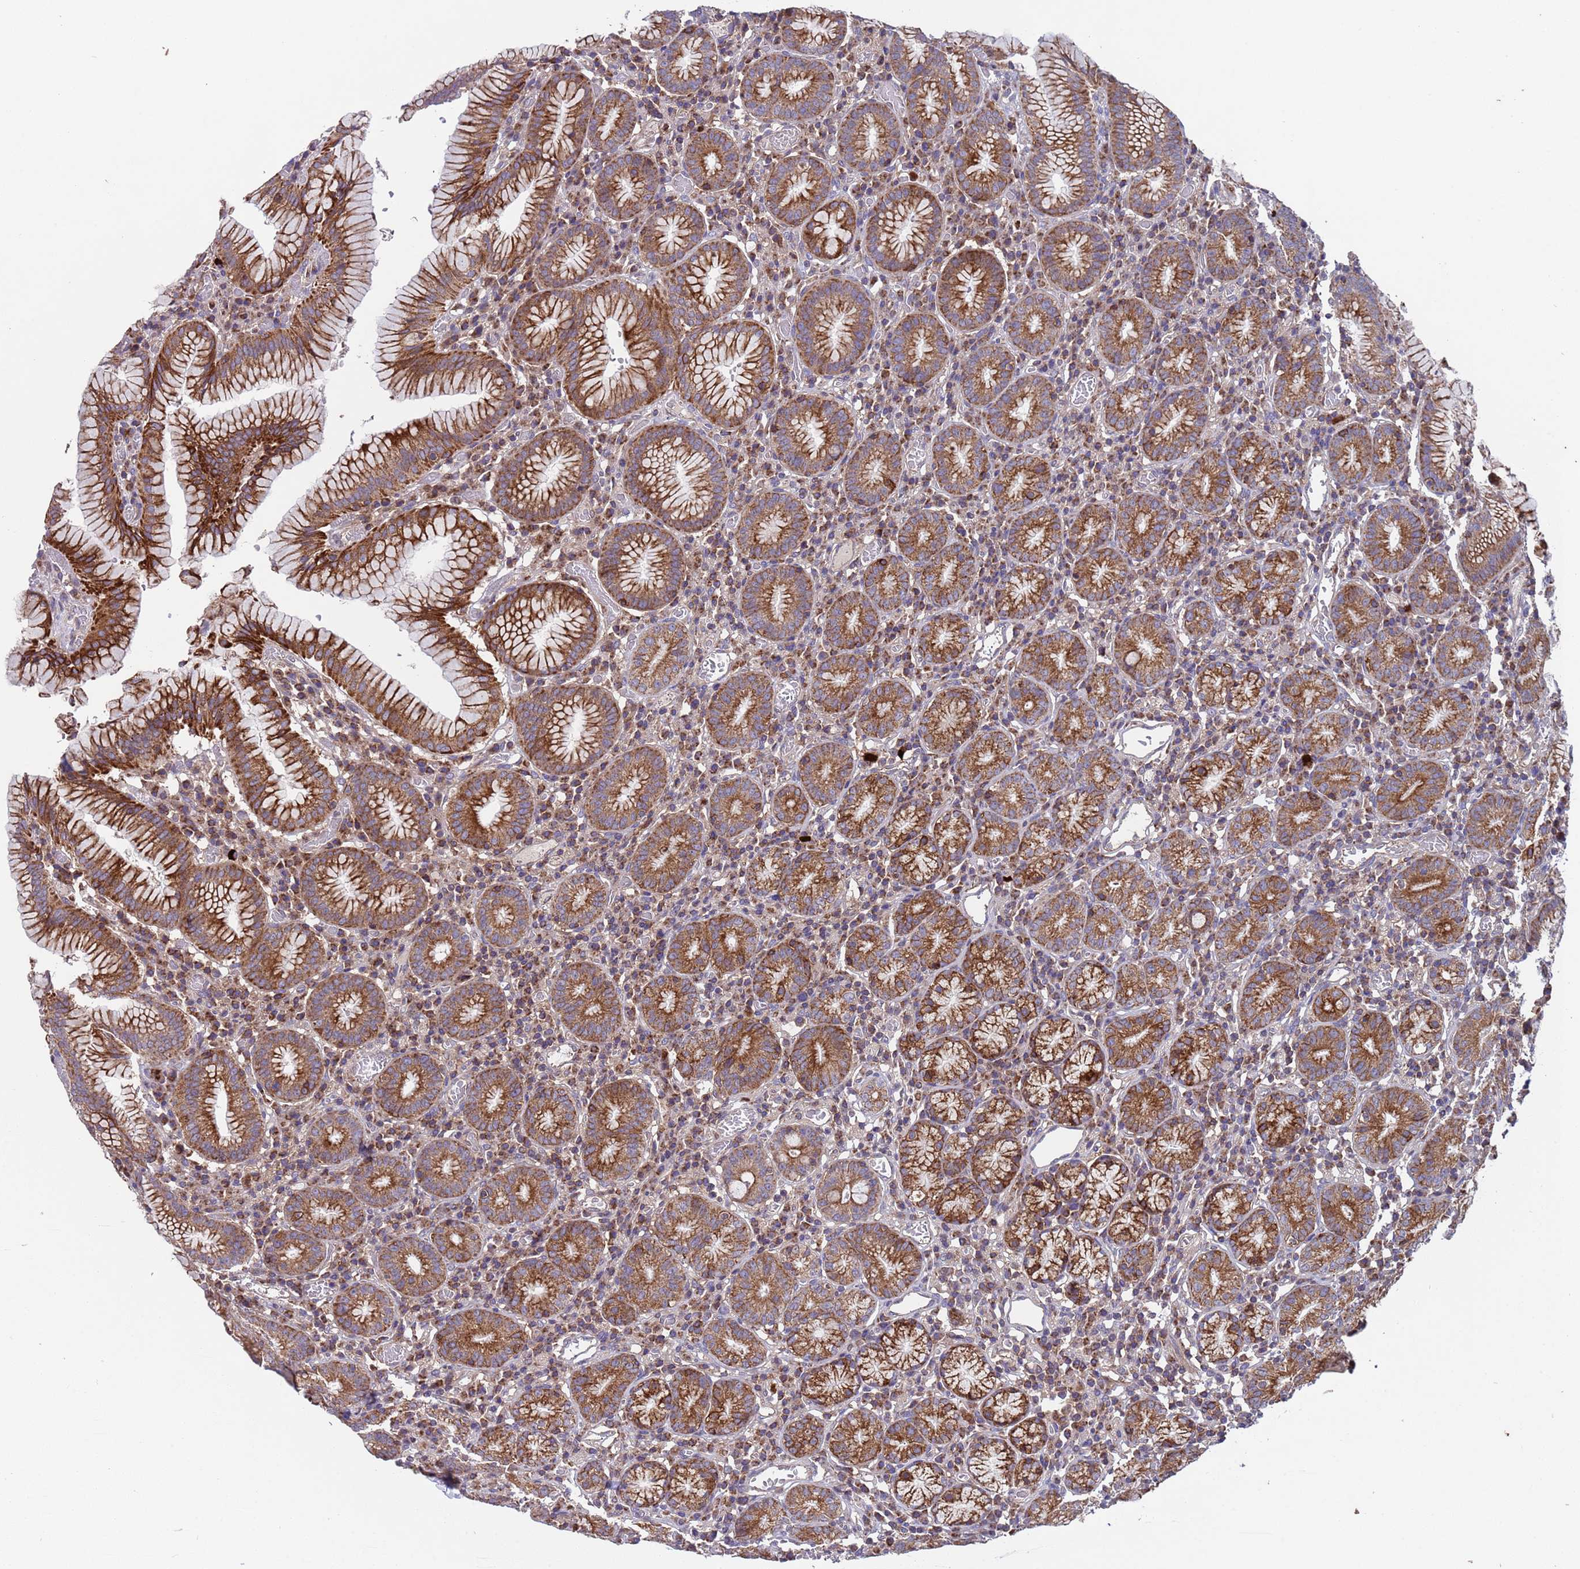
{"staining": {"intensity": "strong", "quantity": ">75%", "location": "cytoplasmic/membranous"}, "tissue": "stomach", "cell_type": "Glandular cells", "image_type": "normal", "snomed": [{"axis": "morphology", "description": "Normal tissue, NOS"}, {"axis": "topography", "description": "Stomach"}], "caption": "A high-resolution micrograph shows IHC staining of unremarkable stomach, which shows strong cytoplasmic/membranous positivity in approximately >75% of glandular cells. (DAB (3,3'-diaminobenzidine) IHC with brightfield microscopy, high magnification).", "gene": "ACAD8", "patient": {"sex": "male", "age": 55}}